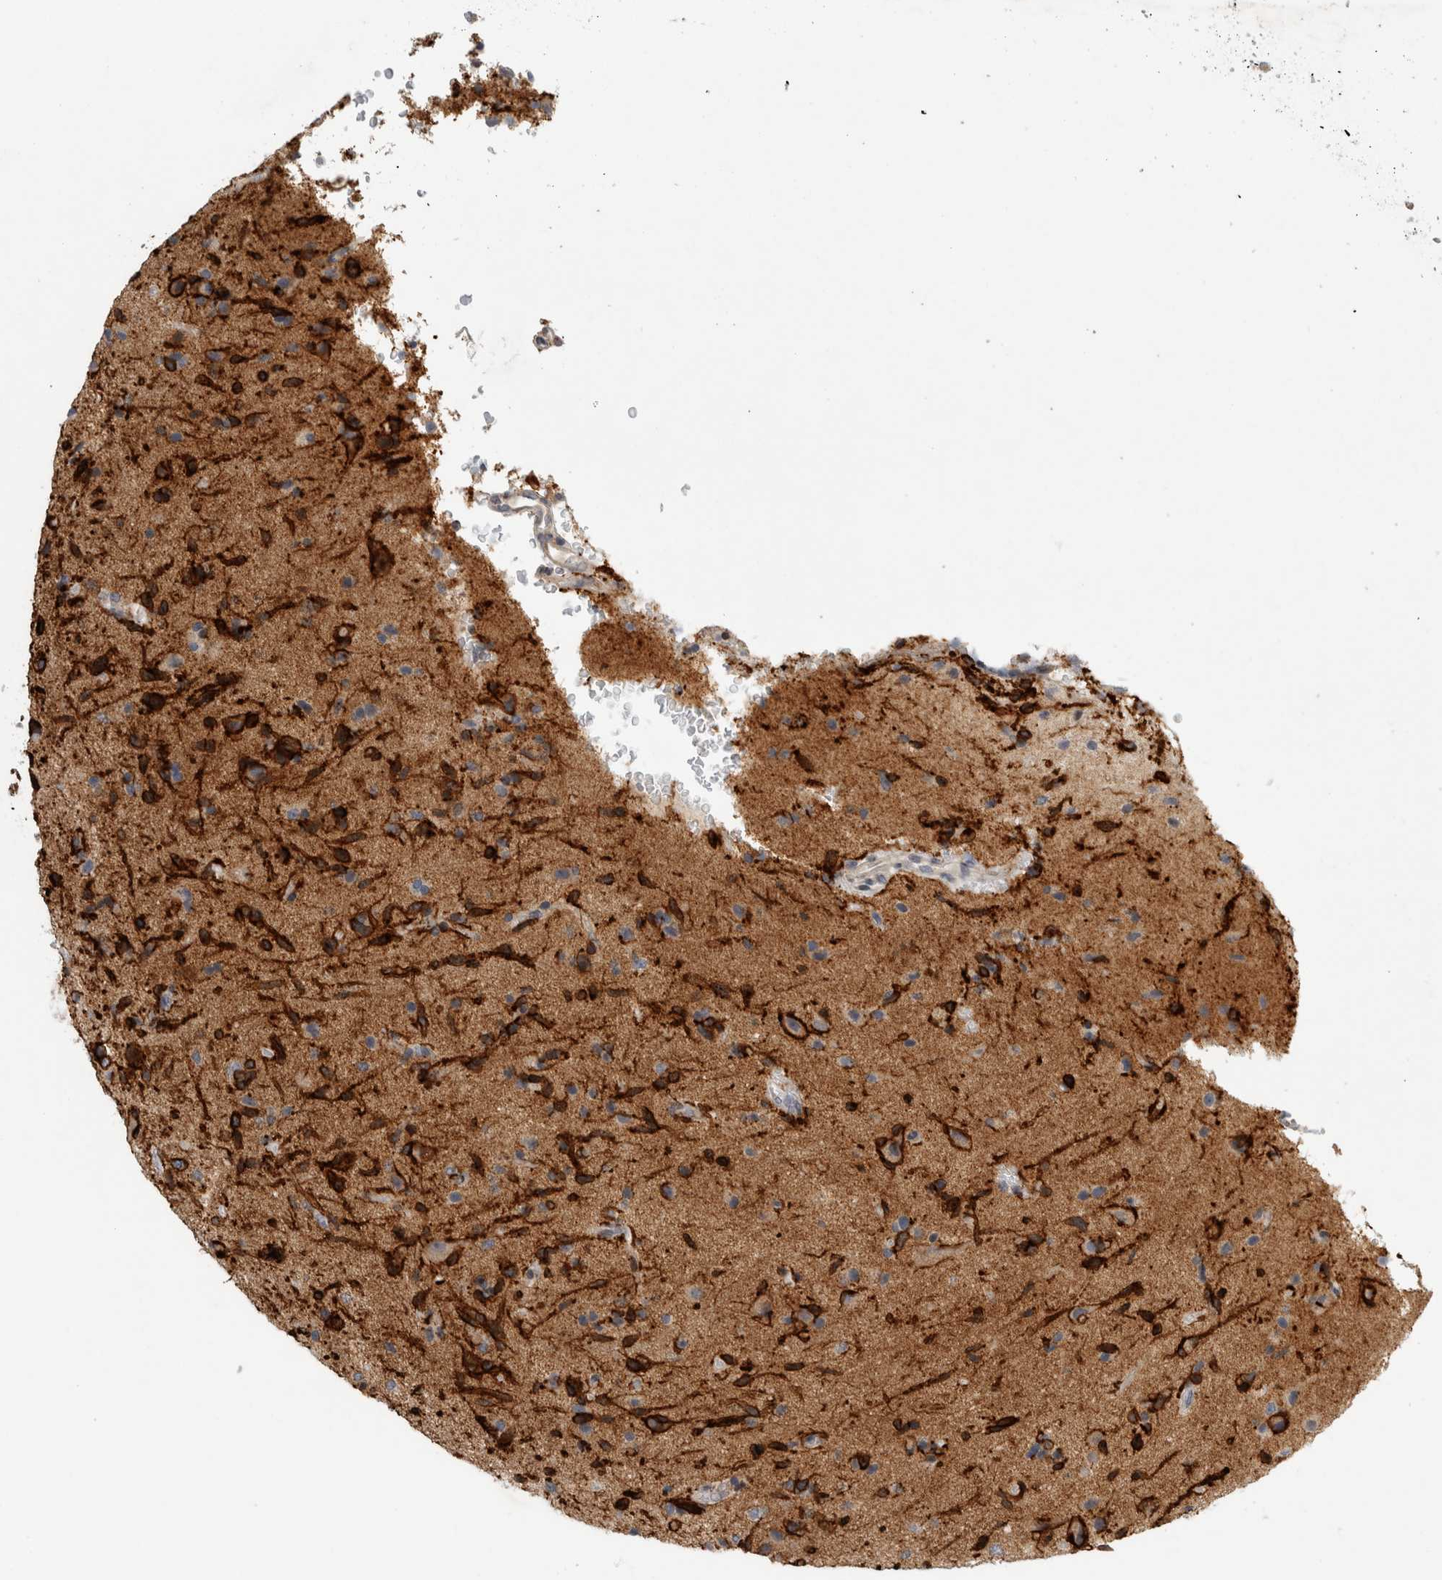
{"staining": {"intensity": "strong", "quantity": "25%-75%", "location": "cytoplasmic/membranous"}, "tissue": "glioma", "cell_type": "Tumor cells", "image_type": "cancer", "snomed": [{"axis": "morphology", "description": "Glioma, malignant, High grade"}, {"axis": "topography", "description": "Brain"}], "caption": "This histopathology image displays glioma stained with immunohistochemistry (IHC) to label a protein in brown. The cytoplasmic/membranous of tumor cells show strong positivity for the protein. Nuclei are counter-stained blue.", "gene": "UTP25", "patient": {"sex": "male", "age": 72}}